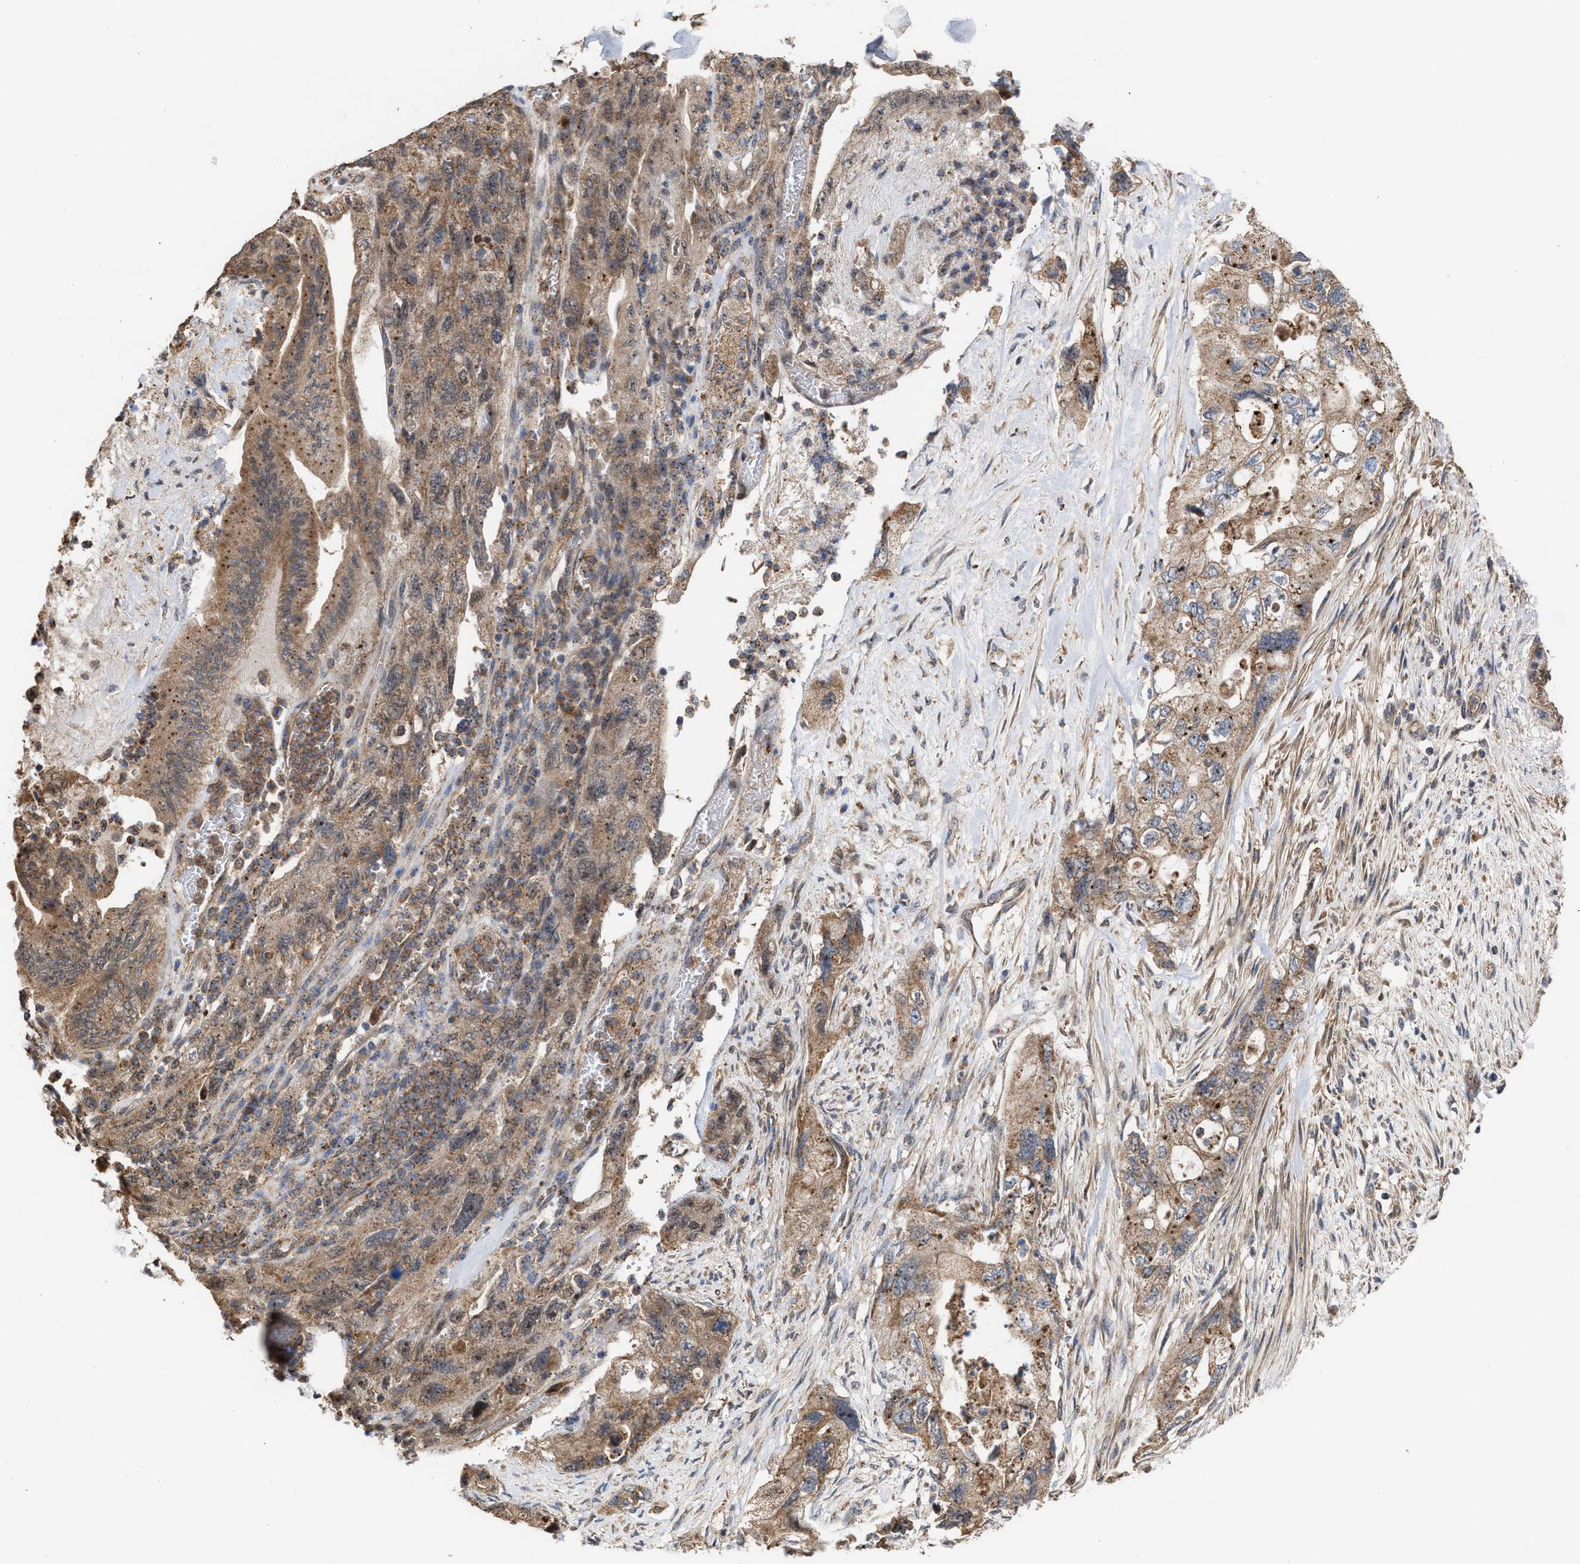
{"staining": {"intensity": "moderate", "quantity": ">75%", "location": "cytoplasmic/membranous"}, "tissue": "pancreatic cancer", "cell_type": "Tumor cells", "image_type": "cancer", "snomed": [{"axis": "morphology", "description": "Adenocarcinoma, NOS"}, {"axis": "topography", "description": "Pancreas"}], "caption": "Immunohistochemistry (IHC) of adenocarcinoma (pancreatic) exhibits medium levels of moderate cytoplasmic/membranous staining in approximately >75% of tumor cells.", "gene": "EXOSC2", "patient": {"sex": "female", "age": 73}}